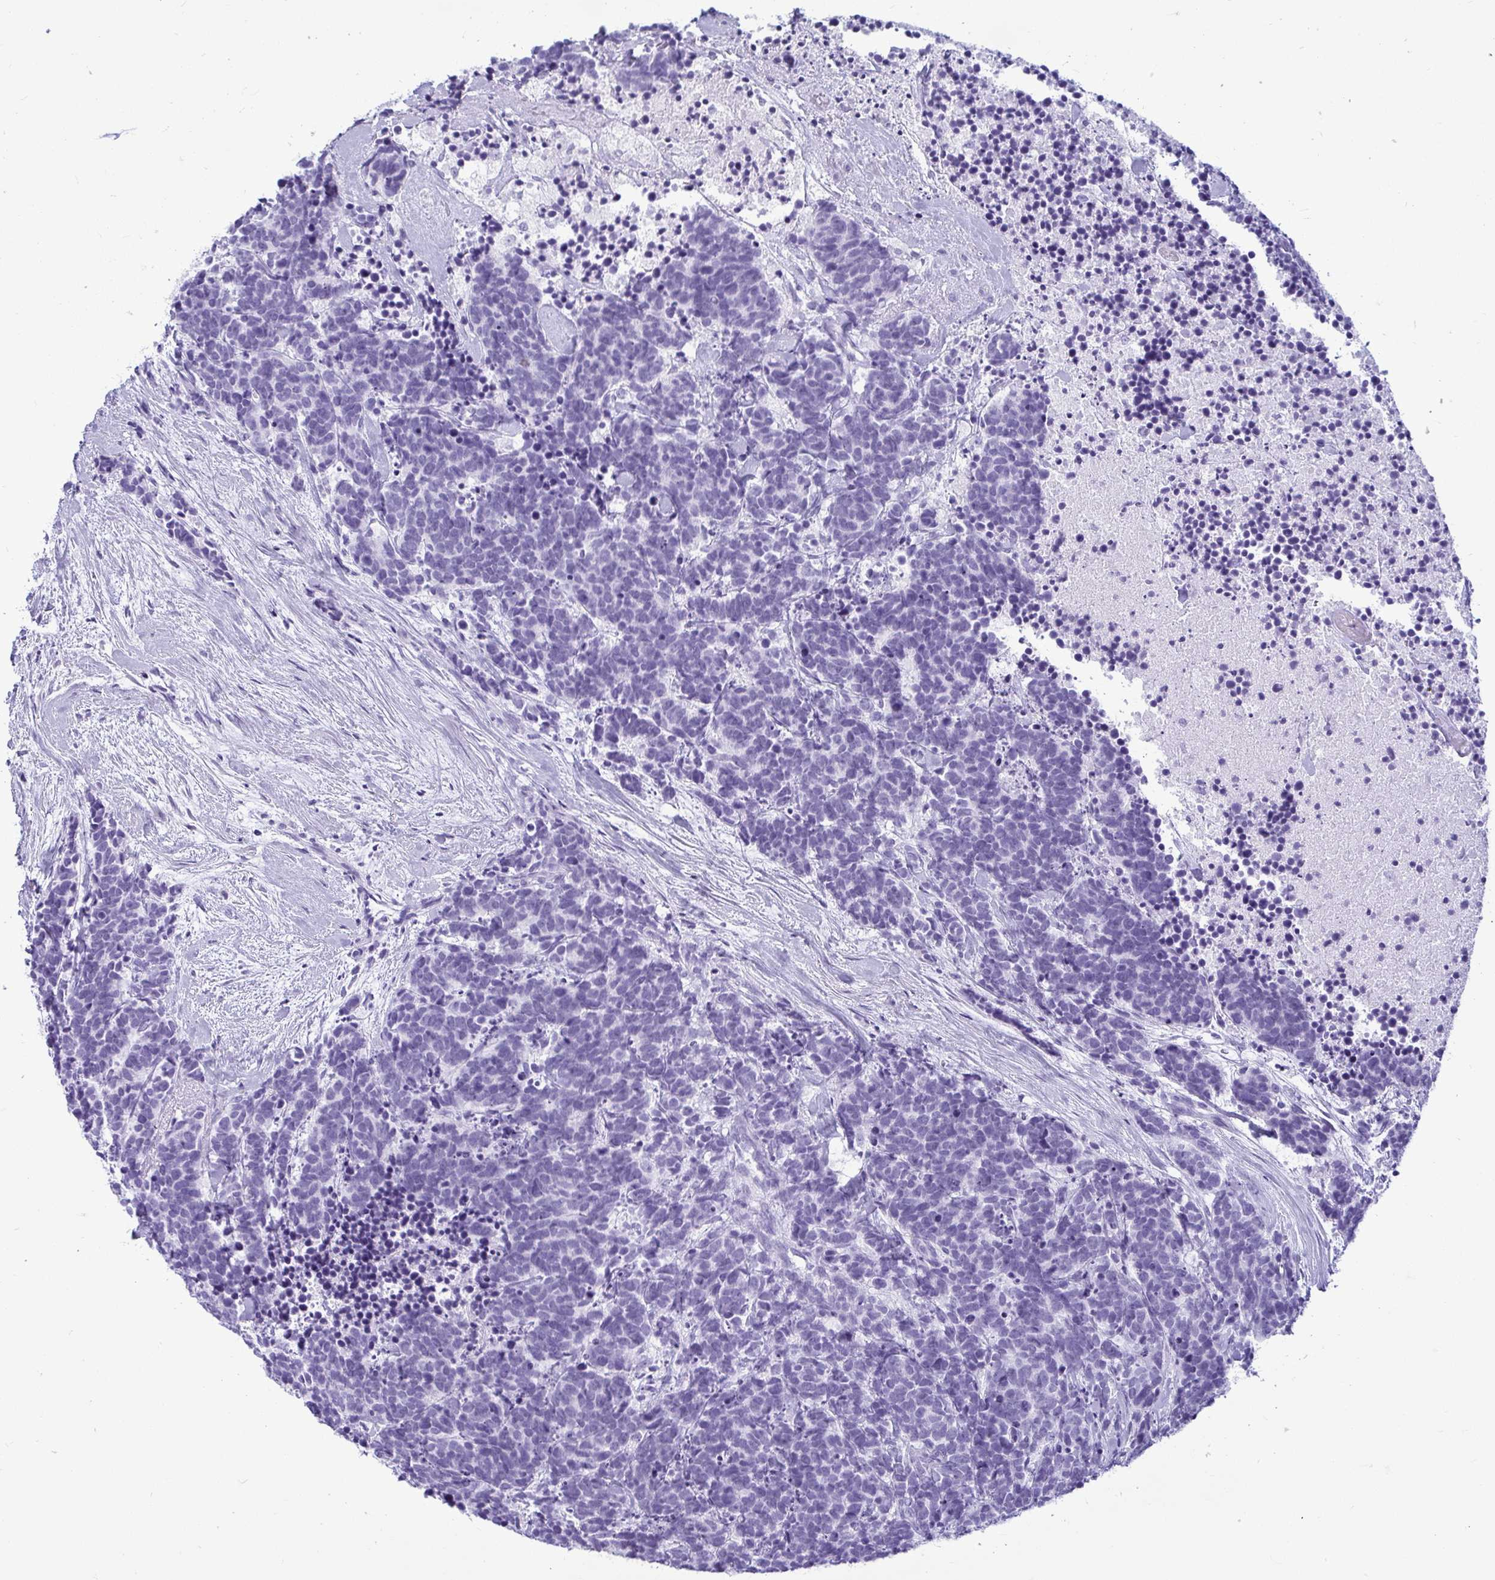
{"staining": {"intensity": "negative", "quantity": "none", "location": "none"}, "tissue": "carcinoid", "cell_type": "Tumor cells", "image_type": "cancer", "snomed": [{"axis": "morphology", "description": "Carcinoma, NOS"}, {"axis": "morphology", "description": "Carcinoid, malignant, NOS"}, {"axis": "topography", "description": "Prostate"}], "caption": "An image of human carcinoid is negative for staining in tumor cells.", "gene": "CLGN", "patient": {"sex": "male", "age": 57}}